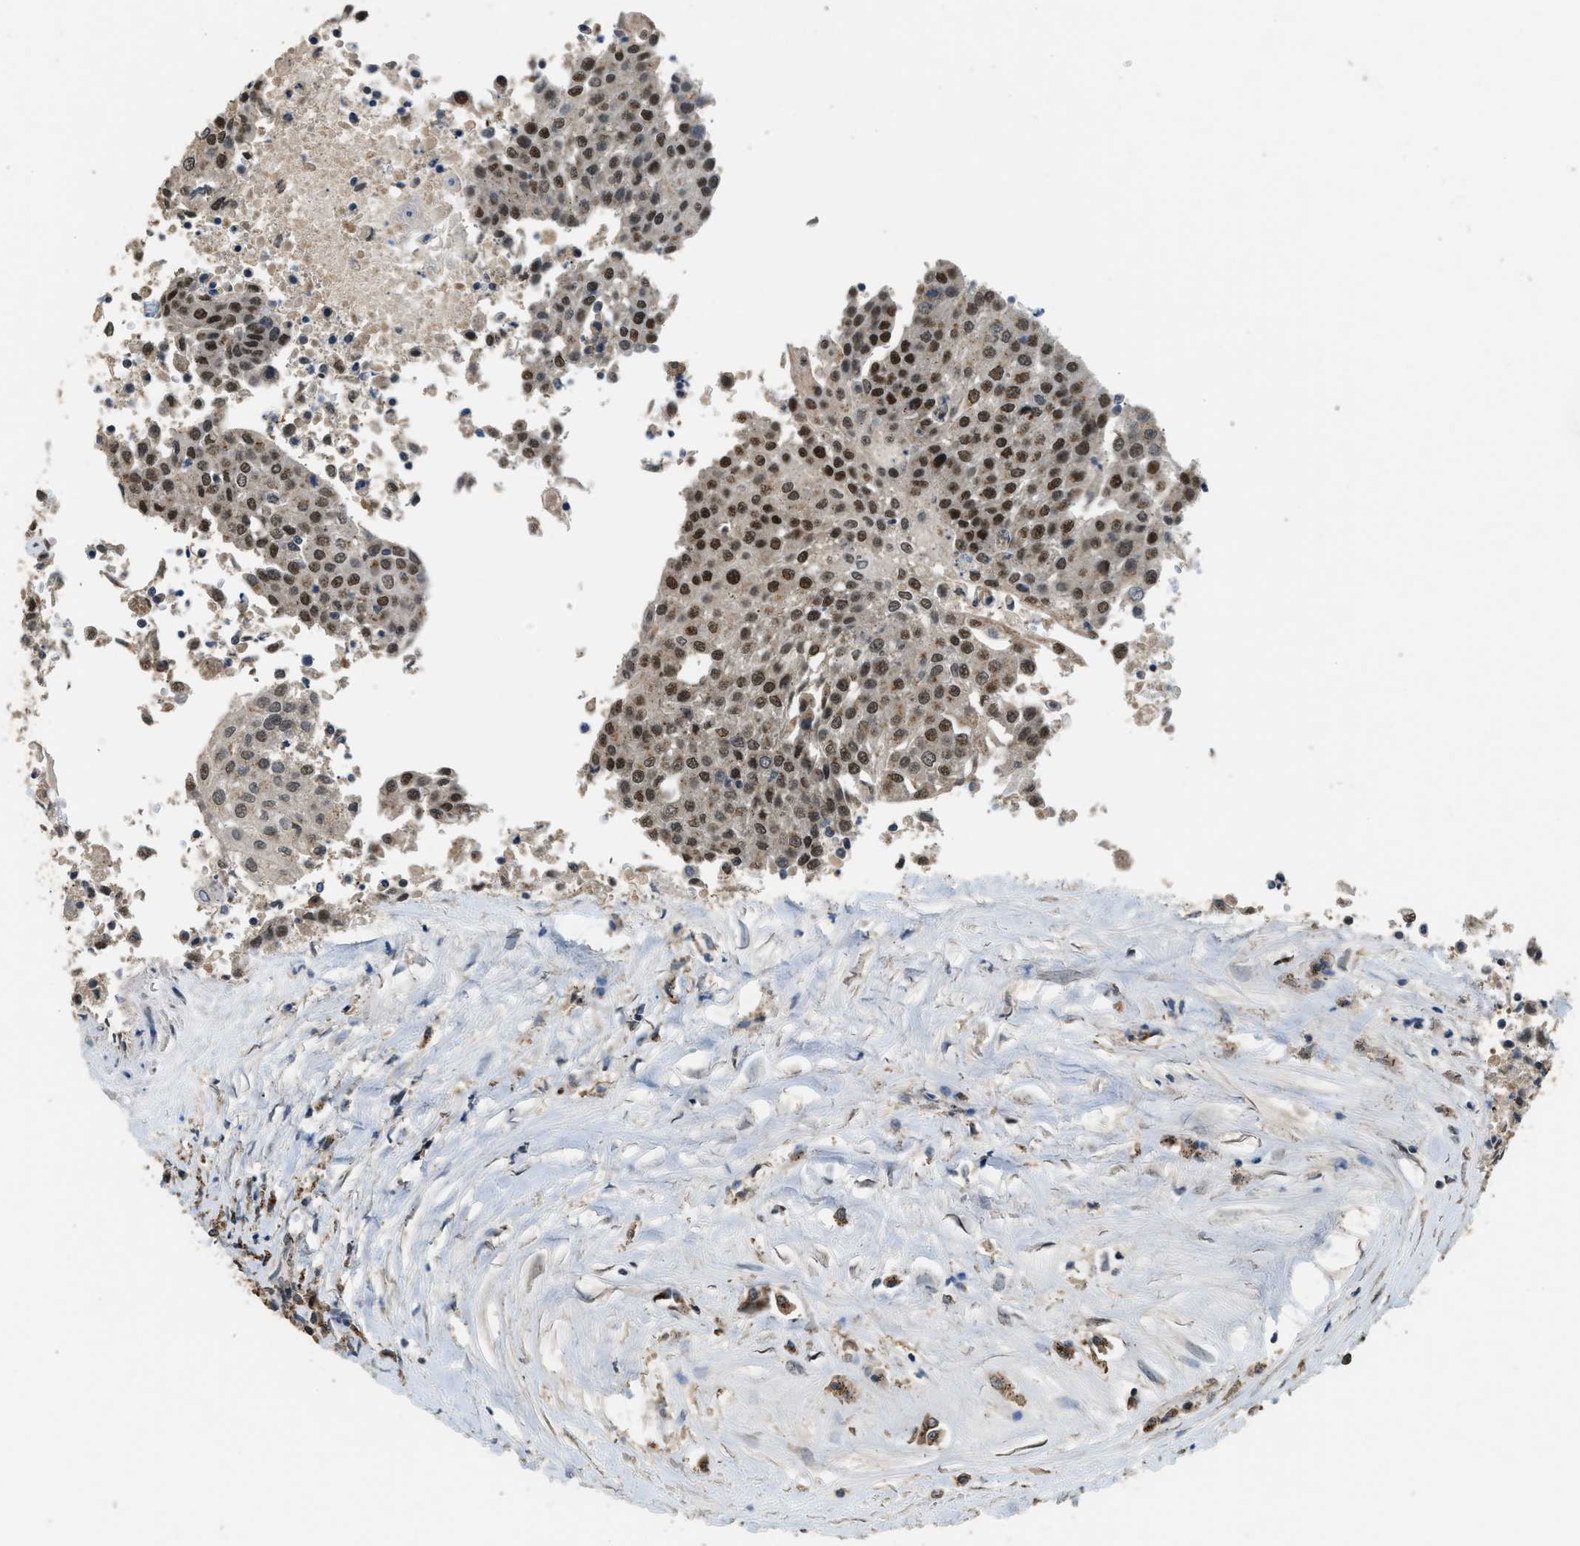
{"staining": {"intensity": "moderate", "quantity": ">75%", "location": "cytoplasmic/membranous,nuclear"}, "tissue": "urothelial cancer", "cell_type": "Tumor cells", "image_type": "cancer", "snomed": [{"axis": "morphology", "description": "Urothelial carcinoma, High grade"}, {"axis": "topography", "description": "Urinary bladder"}], "caption": "Immunohistochemistry histopathology image of neoplastic tissue: urothelial carcinoma (high-grade) stained using IHC reveals medium levels of moderate protein expression localized specifically in the cytoplasmic/membranous and nuclear of tumor cells, appearing as a cytoplasmic/membranous and nuclear brown color.", "gene": "IPO7", "patient": {"sex": "female", "age": 85}}